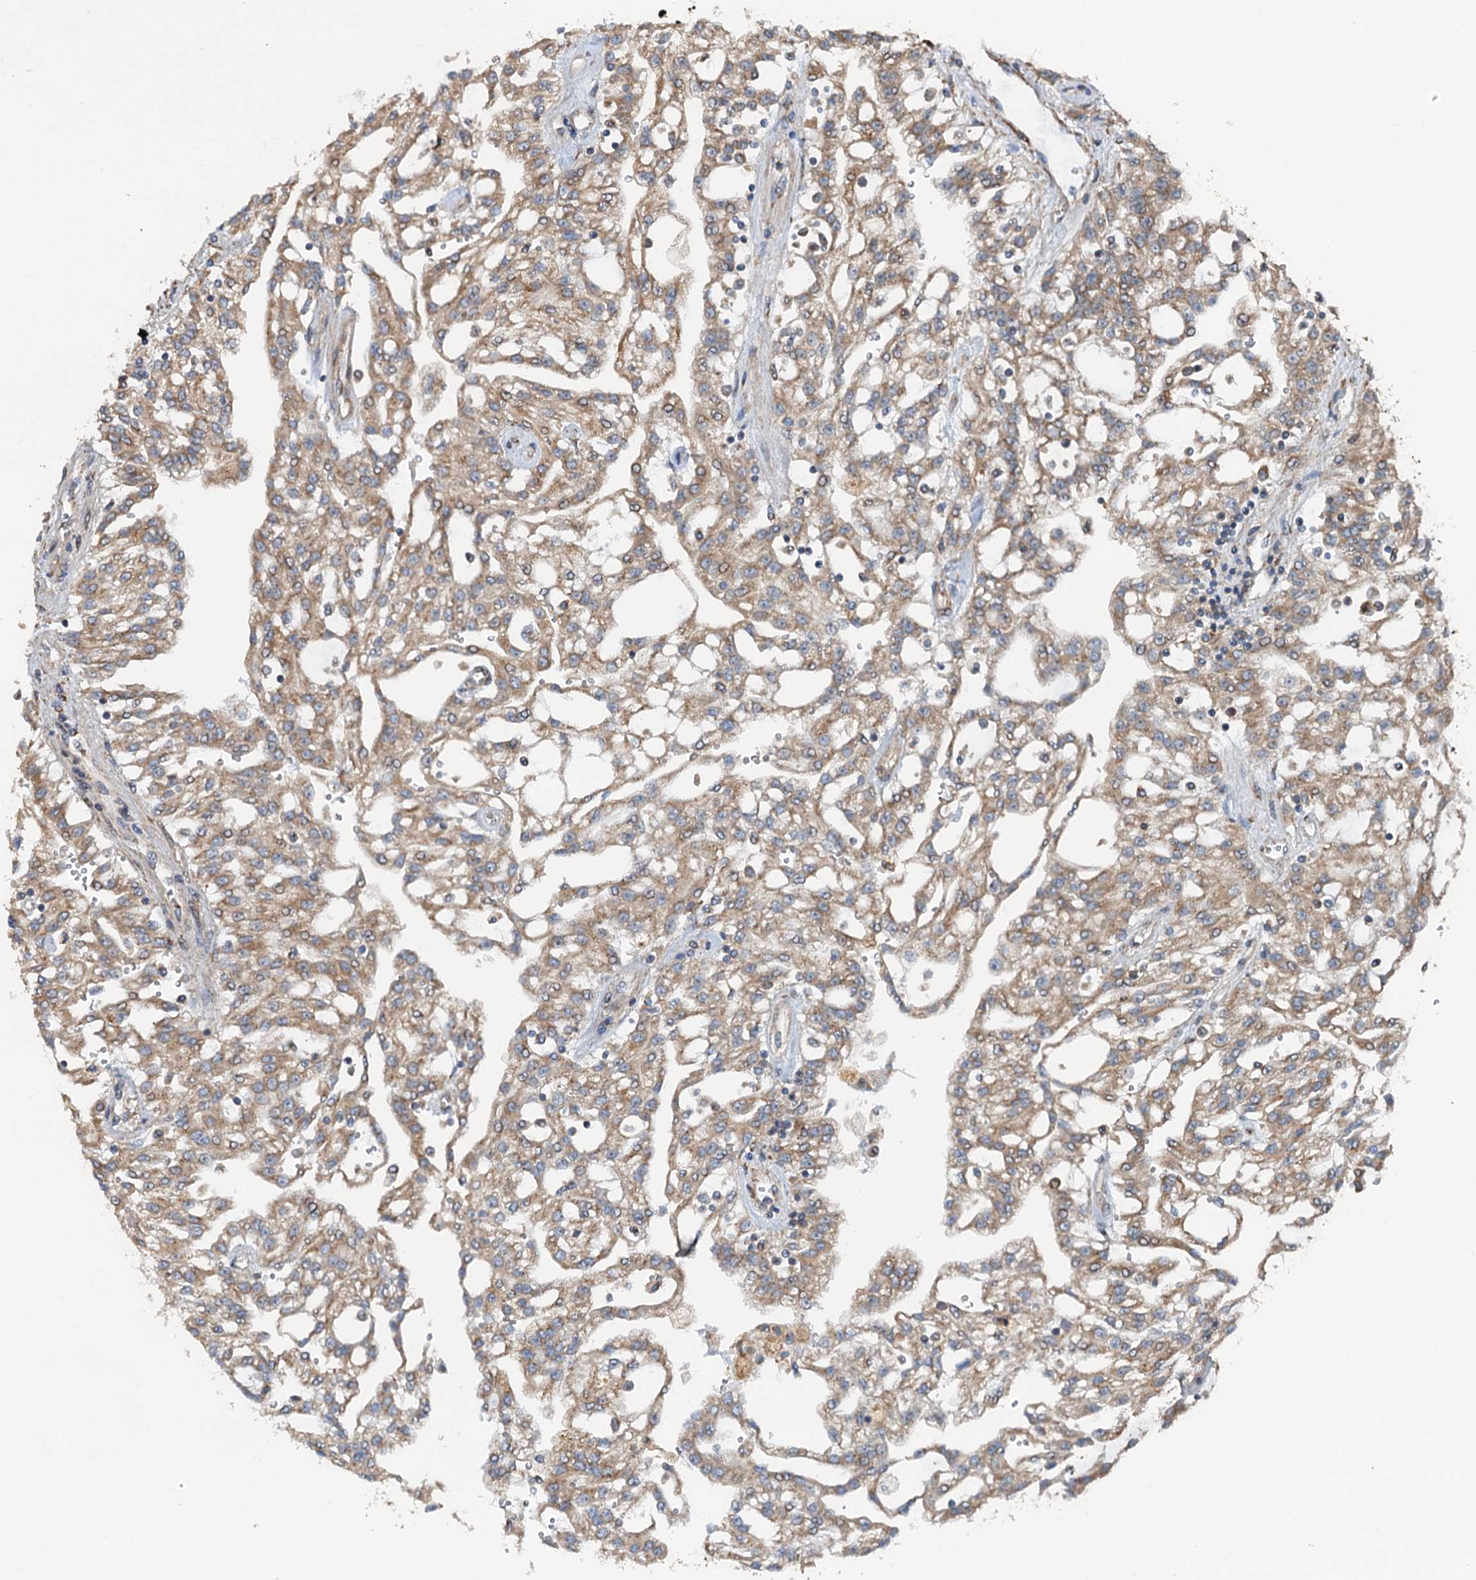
{"staining": {"intensity": "moderate", "quantity": ">75%", "location": "cytoplasmic/membranous"}, "tissue": "renal cancer", "cell_type": "Tumor cells", "image_type": "cancer", "snomed": [{"axis": "morphology", "description": "Adenocarcinoma, NOS"}, {"axis": "topography", "description": "Kidney"}], "caption": "Immunohistochemistry (IHC) image of neoplastic tissue: human renal adenocarcinoma stained using IHC displays medium levels of moderate protein expression localized specifically in the cytoplasmic/membranous of tumor cells, appearing as a cytoplasmic/membranous brown color.", "gene": "ANKRD26", "patient": {"sex": "male", "age": 63}}